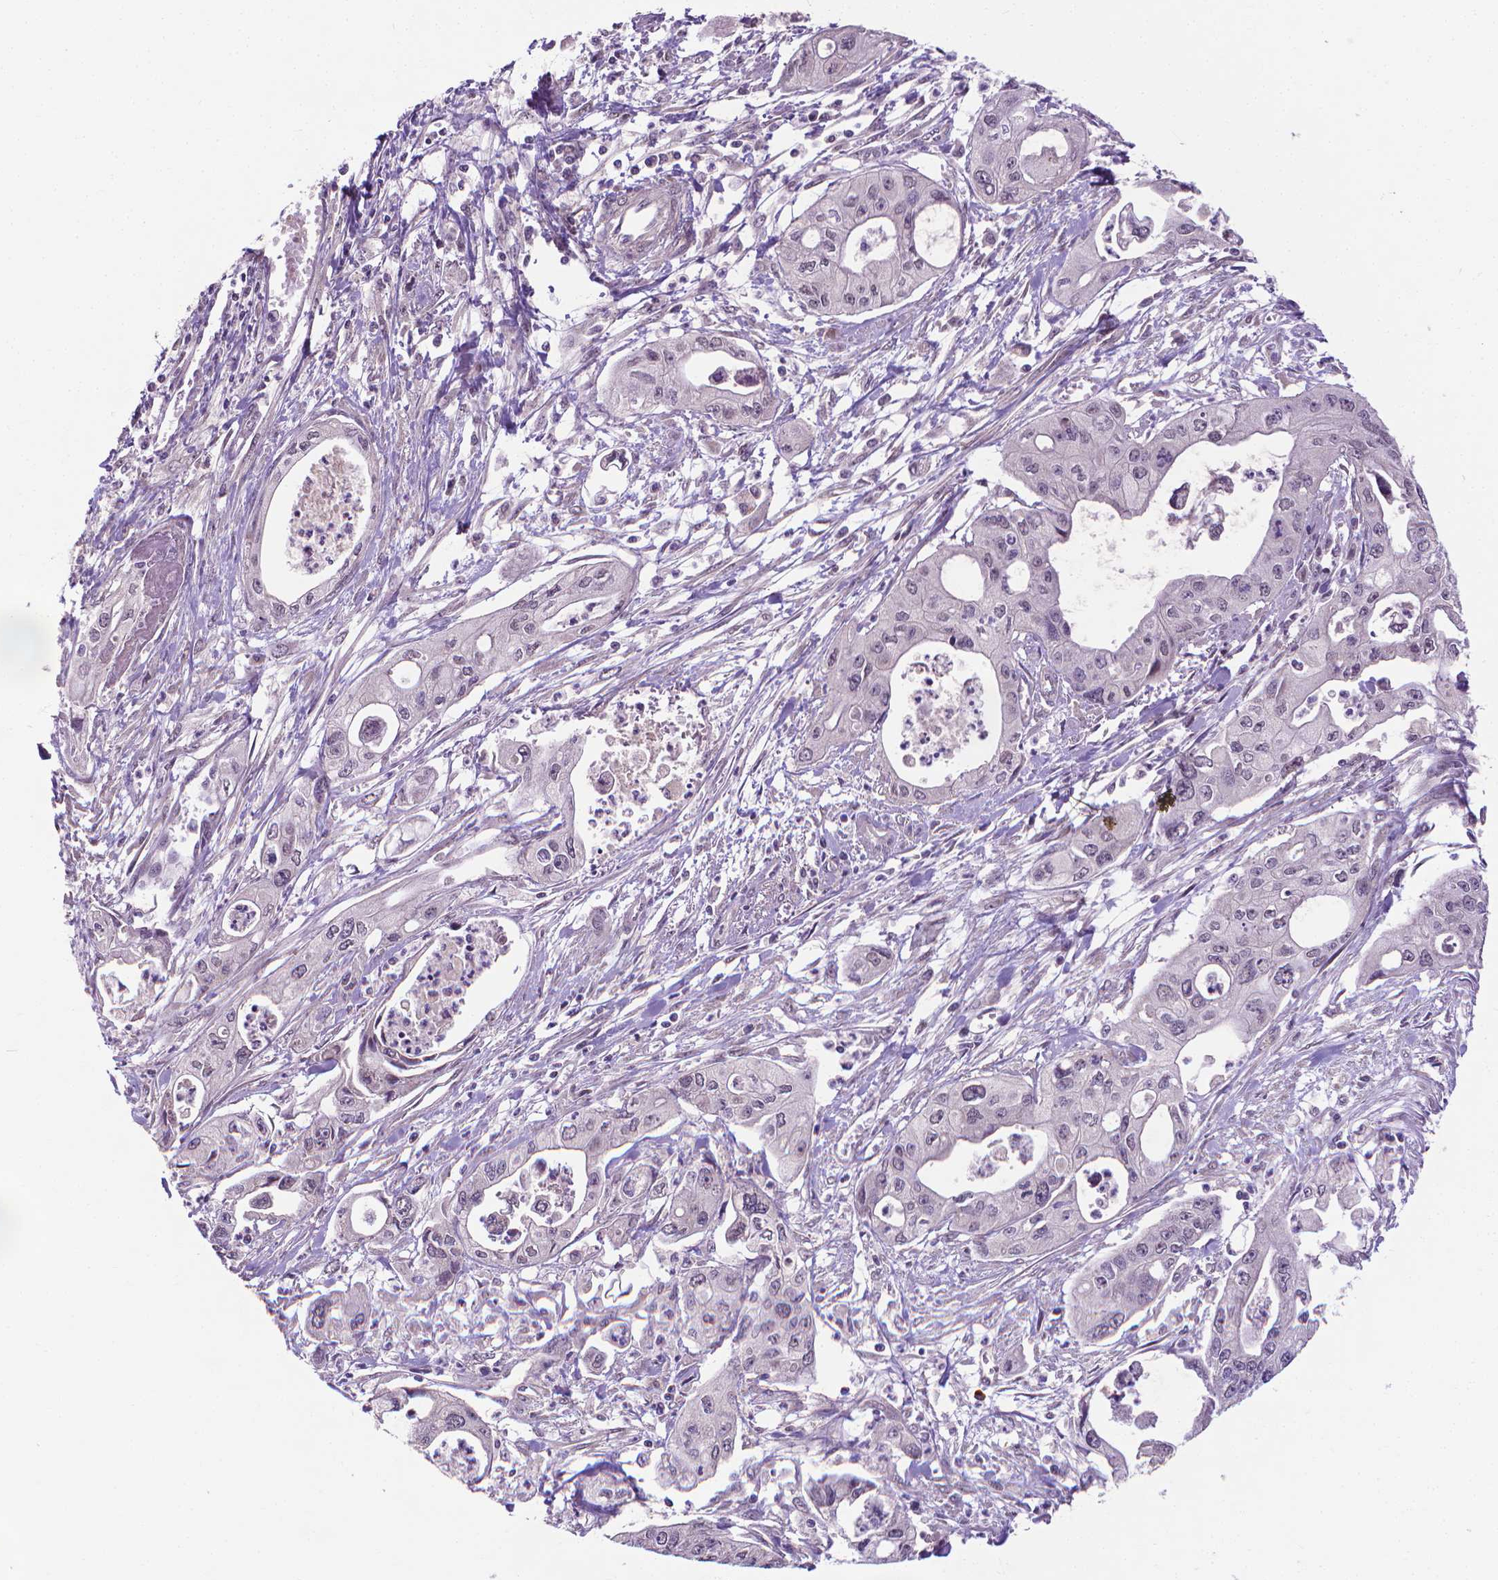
{"staining": {"intensity": "negative", "quantity": "none", "location": "none"}, "tissue": "pancreatic cancer", "cell_type": "Tumor cells", "image_type": "cancer", "snomed": [{"axis": "morphology", "description": "Adenocarcinoma, NOS"}, {"axis": "topography", "description": "Pancreas"}], "caption": "Immunohistochemistry (IHC) image of neoplastic tissue: pancreatic adenocarcinoma stained with DAB (3,3'-diaminobenzidine) demonstrates no significant protein positivity in tumor cells.", "gene": "GPR63", "patient": {"sex": "male", "age": 70}}